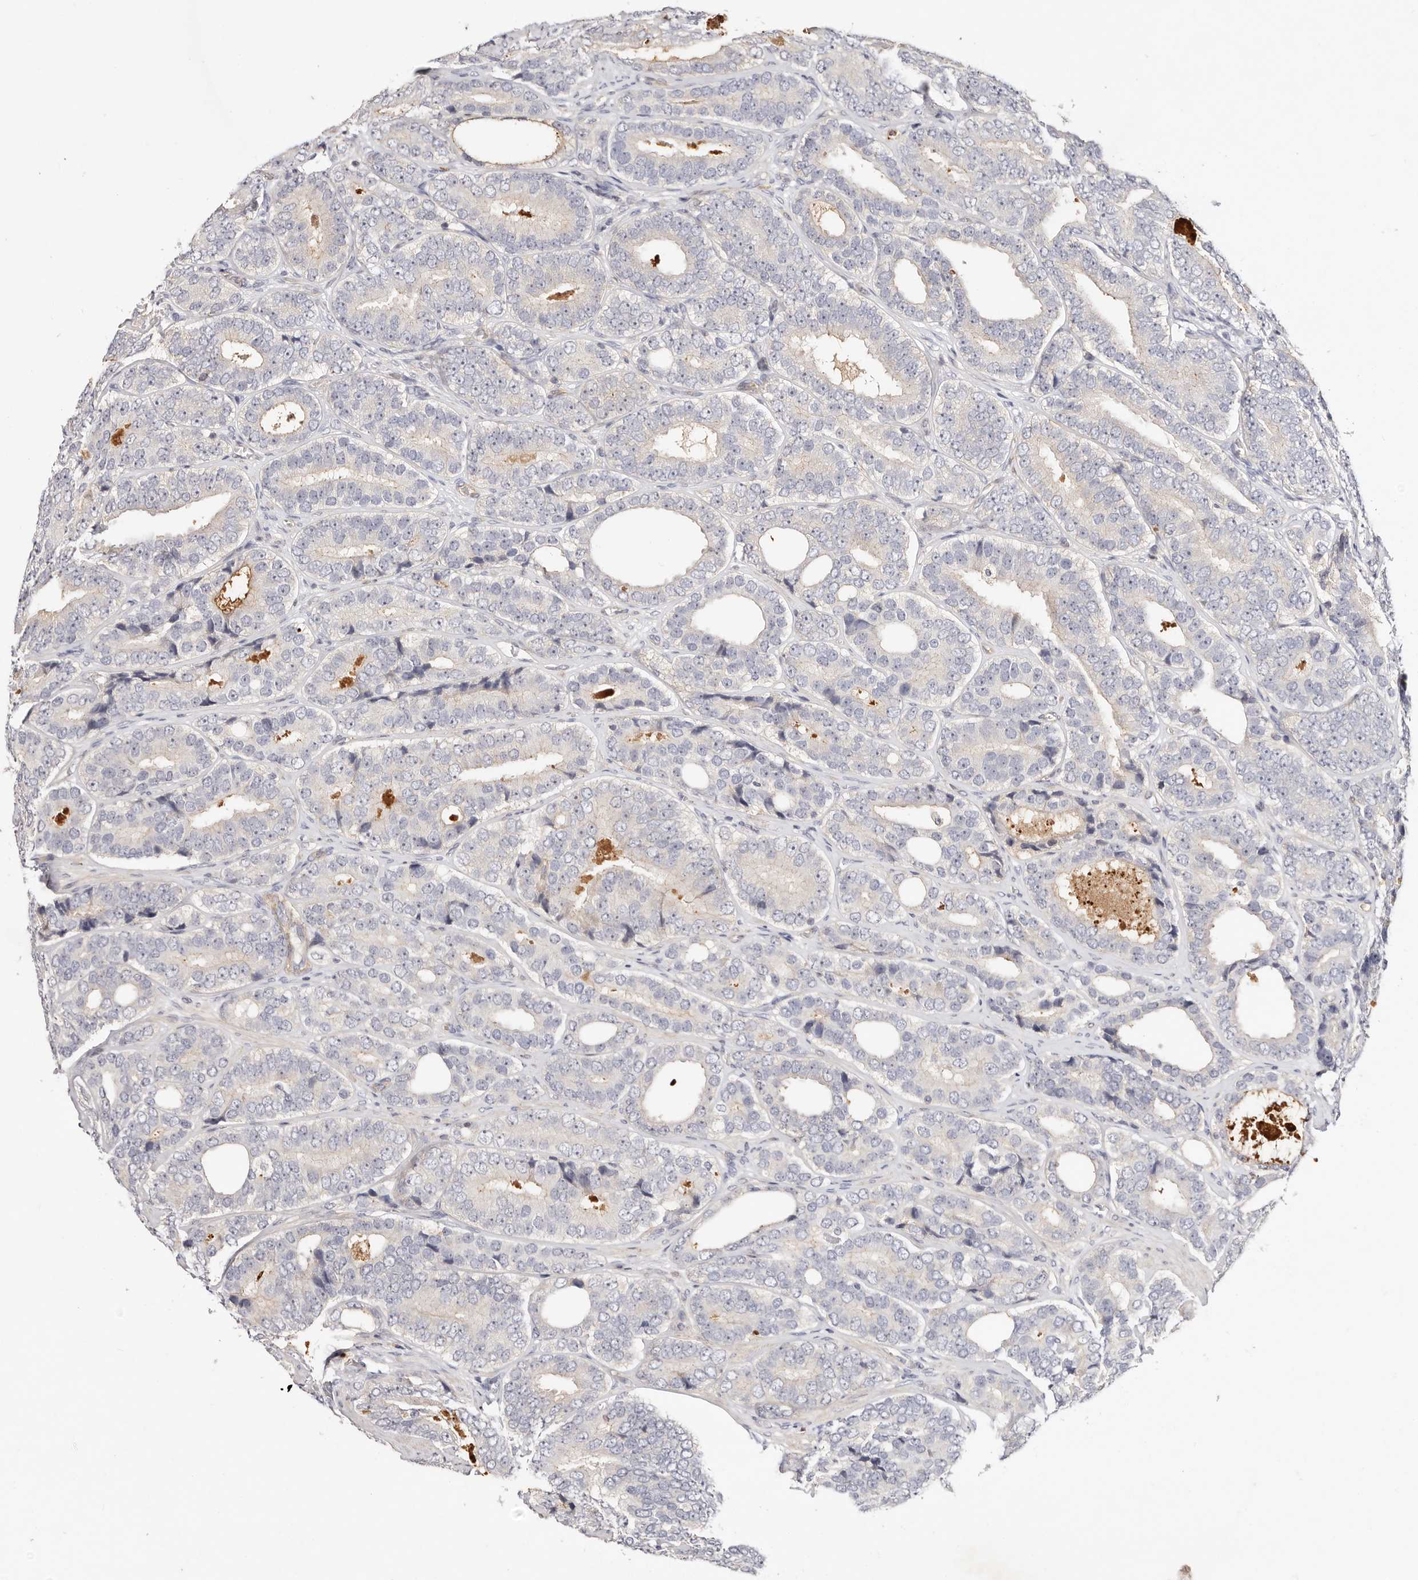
{"staining": {"intensity": "negative", "quantity": "none", "location": "none"}, "tissue": "prostate cancer", "cell_type": "Tumor cells", "image_type": "cancer", "snomed": [{"axis": "morphology", "description": "Adenocarcinoma, High grade"}, {"axis": "topography", "description": "Prostate"}], "caption": "This is a image of immunohistochemistry (IHC) staining of prostate cancer (high-grade adenocarcinoma), which shows no positivity in tumor cells. (DAB immunohistochemistry with hematoxylin counter stain).", "gene": "SLC35B2", "patient": {"sex": "male", "age": 56}}